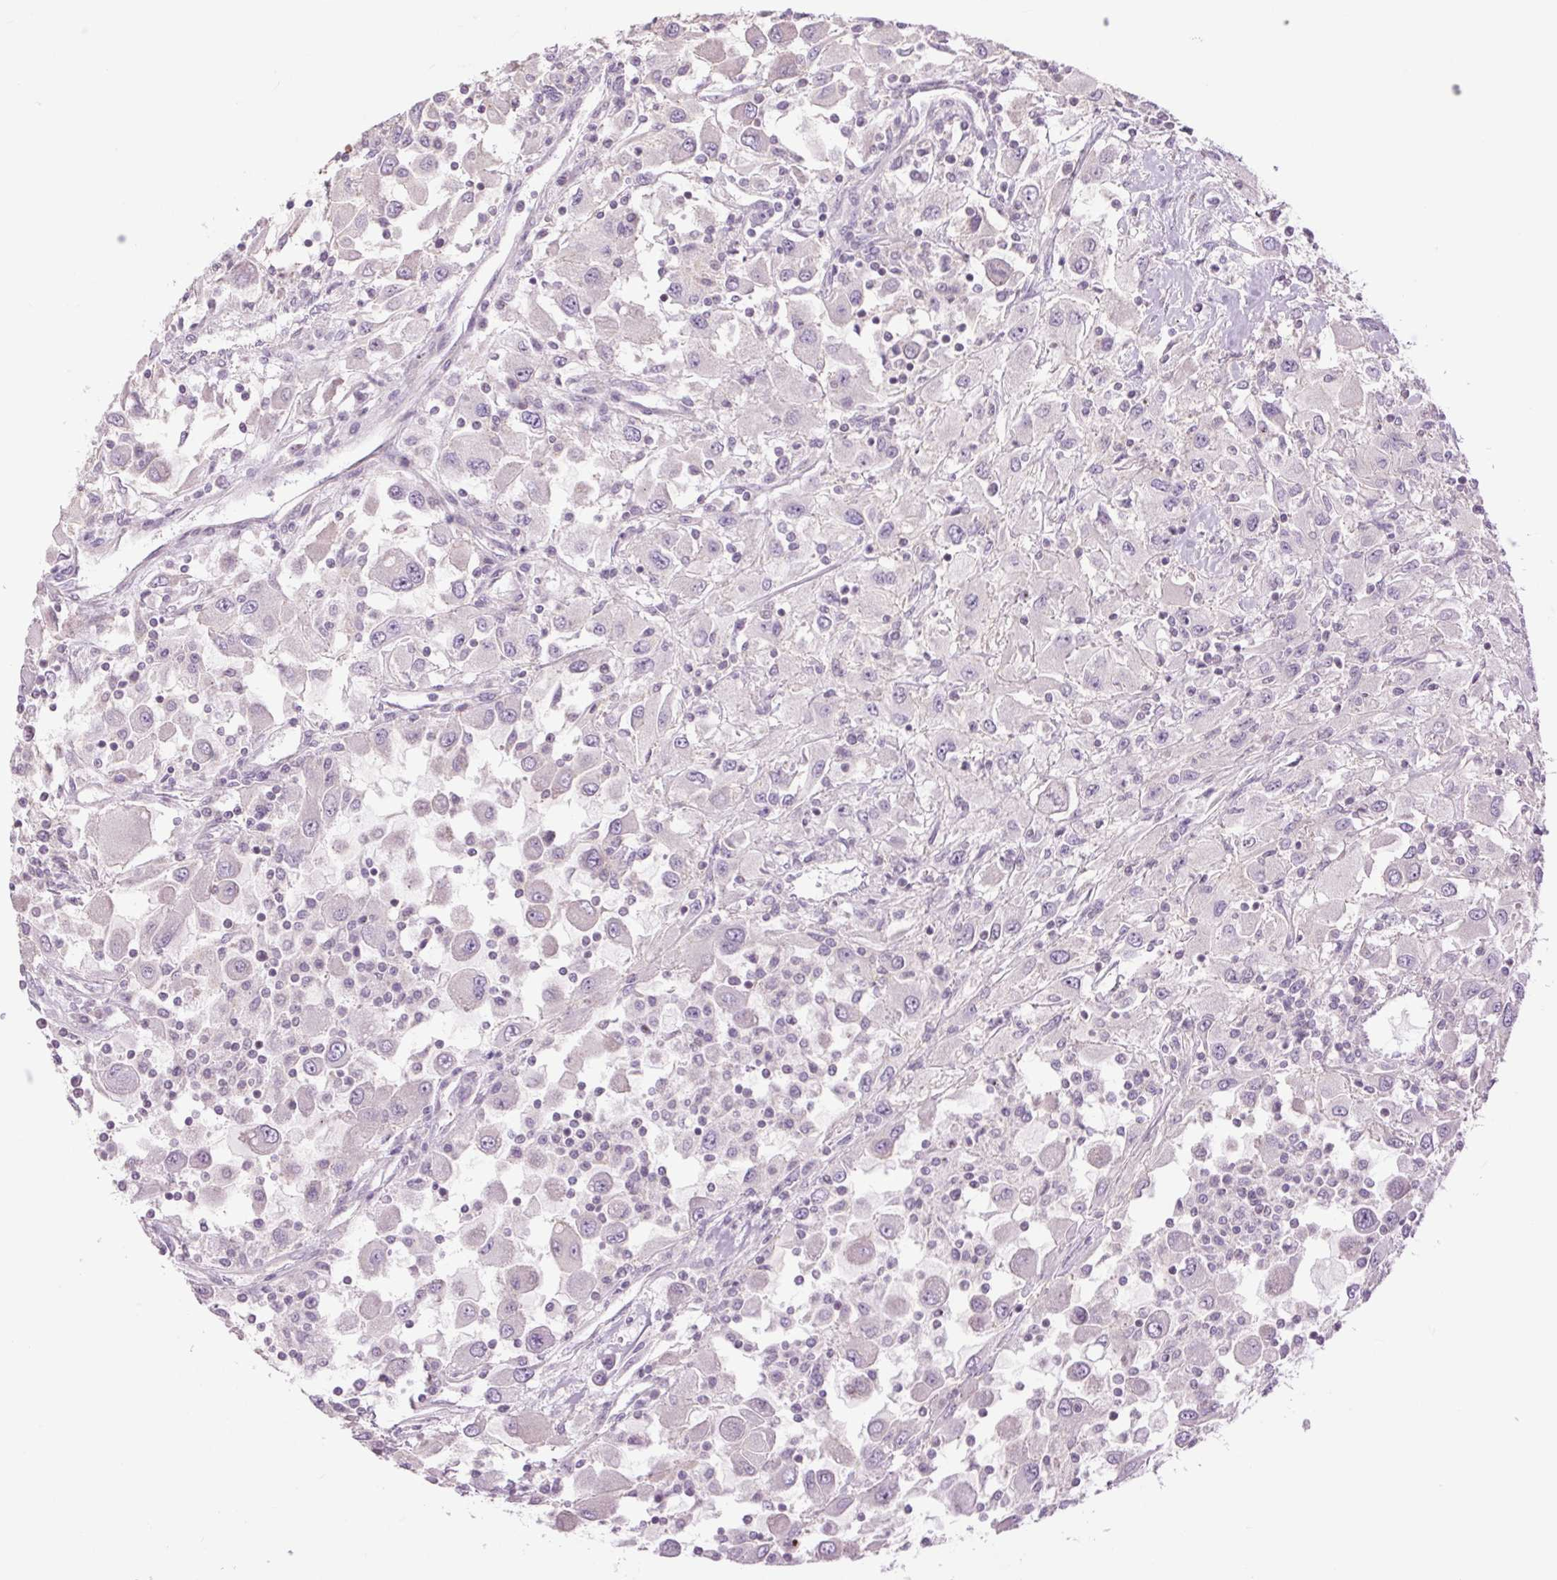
{"staining": {"intensity": "negative", "quantity": "none", "location": "none"}, "tissue": "renal cancer", "cell_type": "Tumor cells", "image_type": "cancer", "snomed": [{"axis": "morphology", "description": "Adenocarcinoma, NOS"}, {"axis": "topography", "description": "Kidney"}], "caption": "A high-resolution photomicrograph shows IHC staining of renal adenocarcinoma, which shows no significant staining in tumor cells.", "gene": "CTNNA3", "patient": {"sex": "female", "age": 67}}